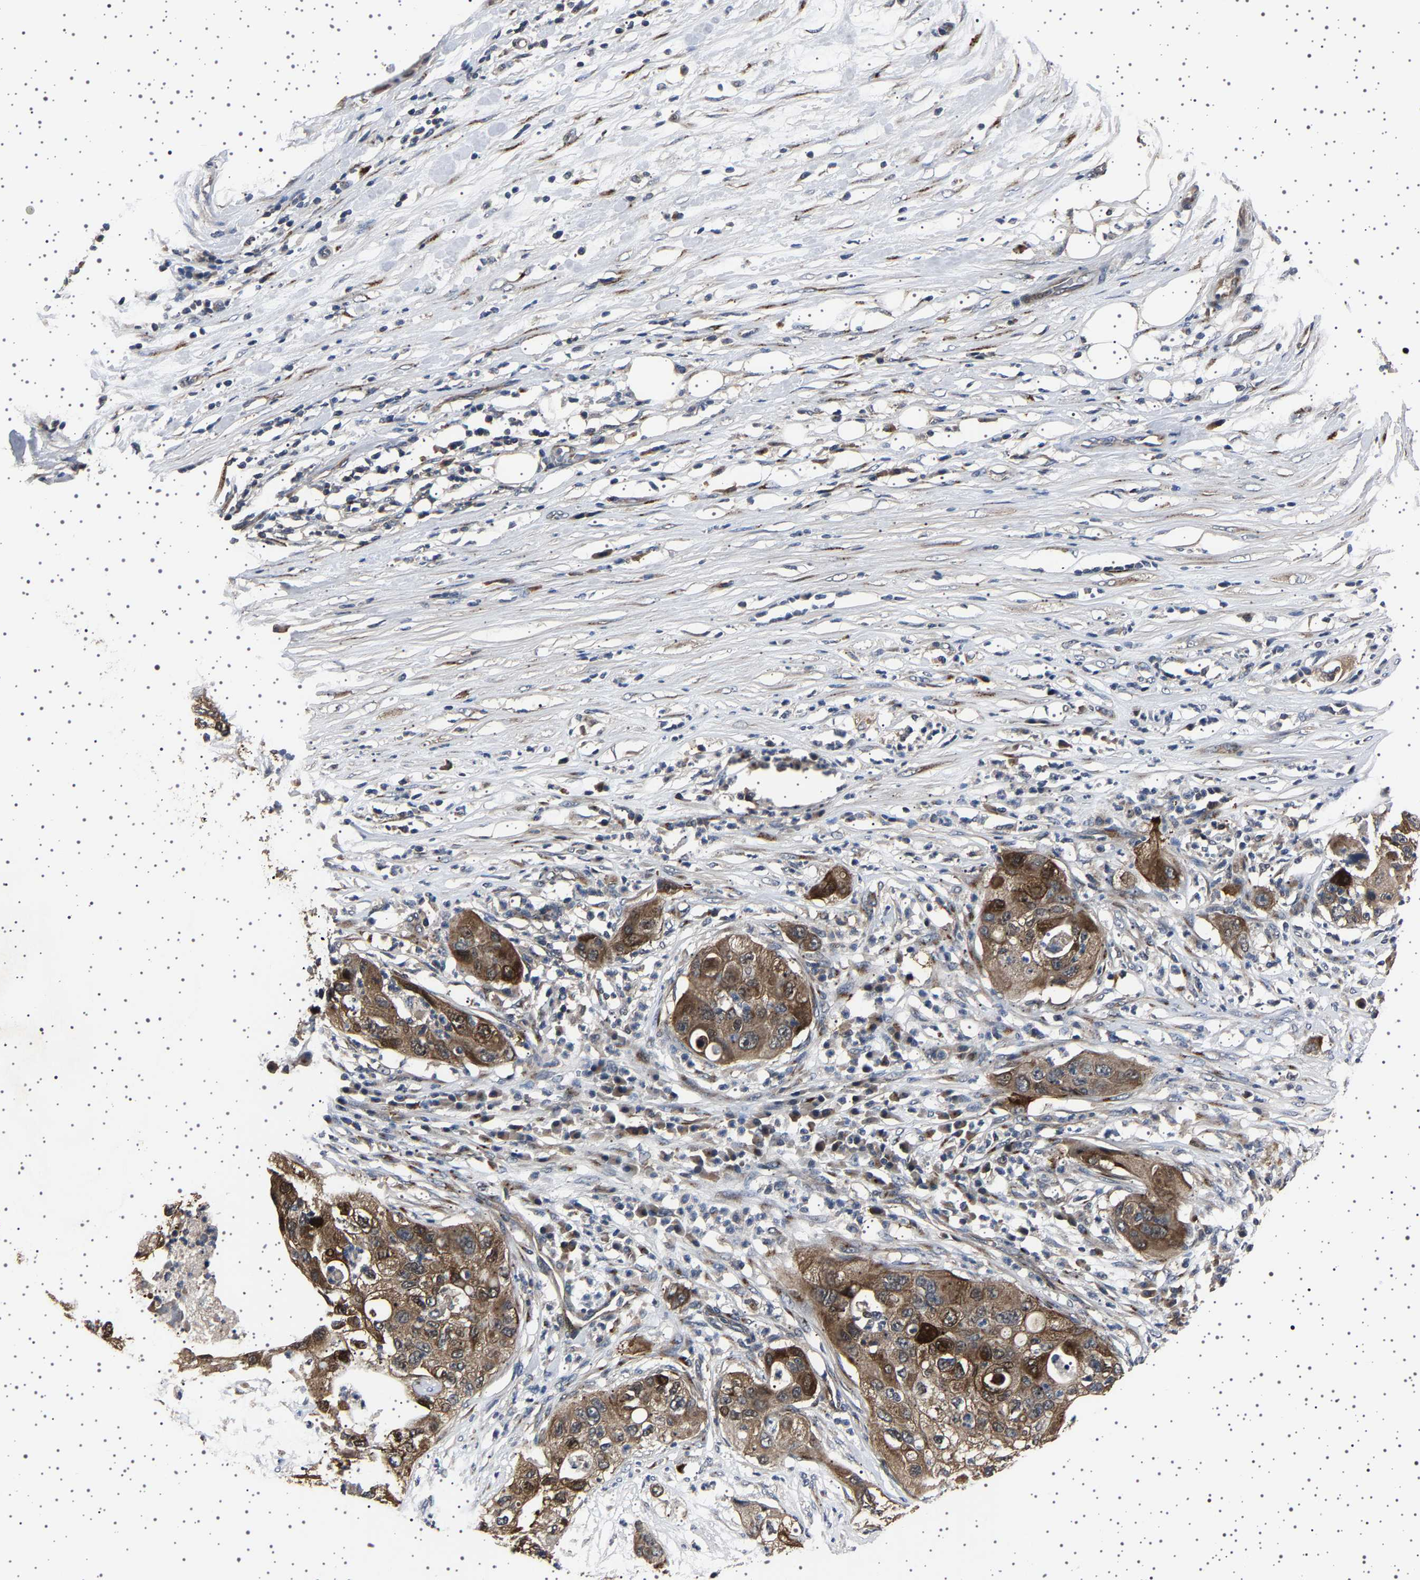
{"staining": {"intensity": "strong", "quantity": ">75%", "location": "cytoplasmic/membranous"}, "tissue": "pancreatic cancer", "cell_type": "Tumor cells", "image_type": "cancer", "snomed": [{"axis": "morphology", "description": "Adenocarcinoma, NOS"}, {"axis": "topography", "description": "Pancreas"}], "caption": "Tumor cells demonstrate strong cytoplasmic/membranous expression in about >75% of cells in pancreatic cancer (adenocarcinoma).", "gene": "NCKAP1", "patient": {"sex": "female", "age": 78}}